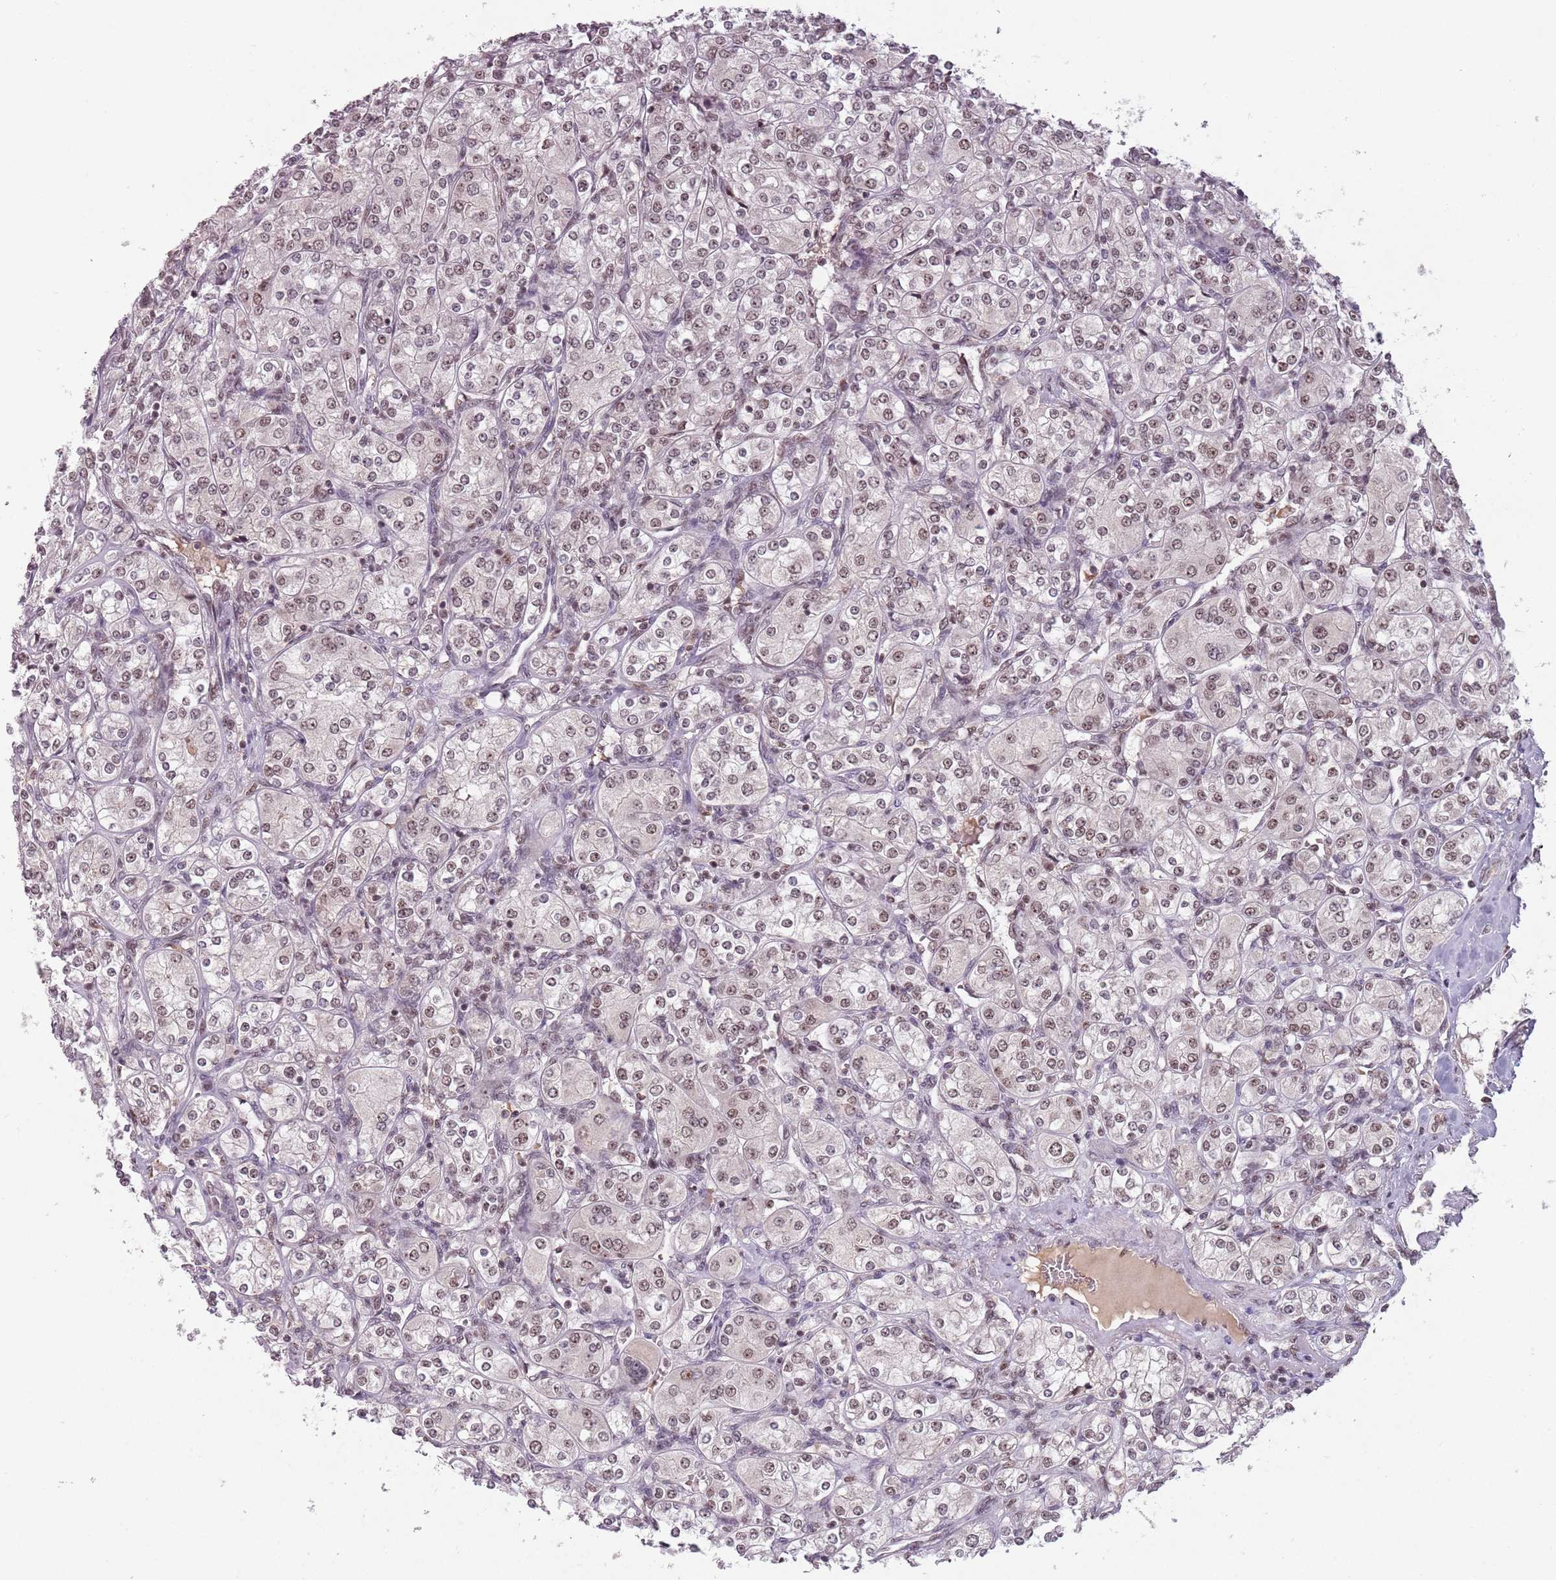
{"staining": {"intensity": "weak", "quantity": "25%-75%", "location": "nuclear"}, "tissue": "renal cancer", "cell_type": "Tumor cells", "image_type": "cancer", "snomed": [{"axis": "morphology", "description": "Adenocarcinoma, NOS"}, {"axis": "topography", "description": "Kidney"}], "caption": "Renal adenocarcinoma stained with a brown dye exhibits weak nuclear positive positivity in about 25%-75% of tumor cells.", "gene": "NCBP1", "patient": {"sex": "male", "age": 77}}